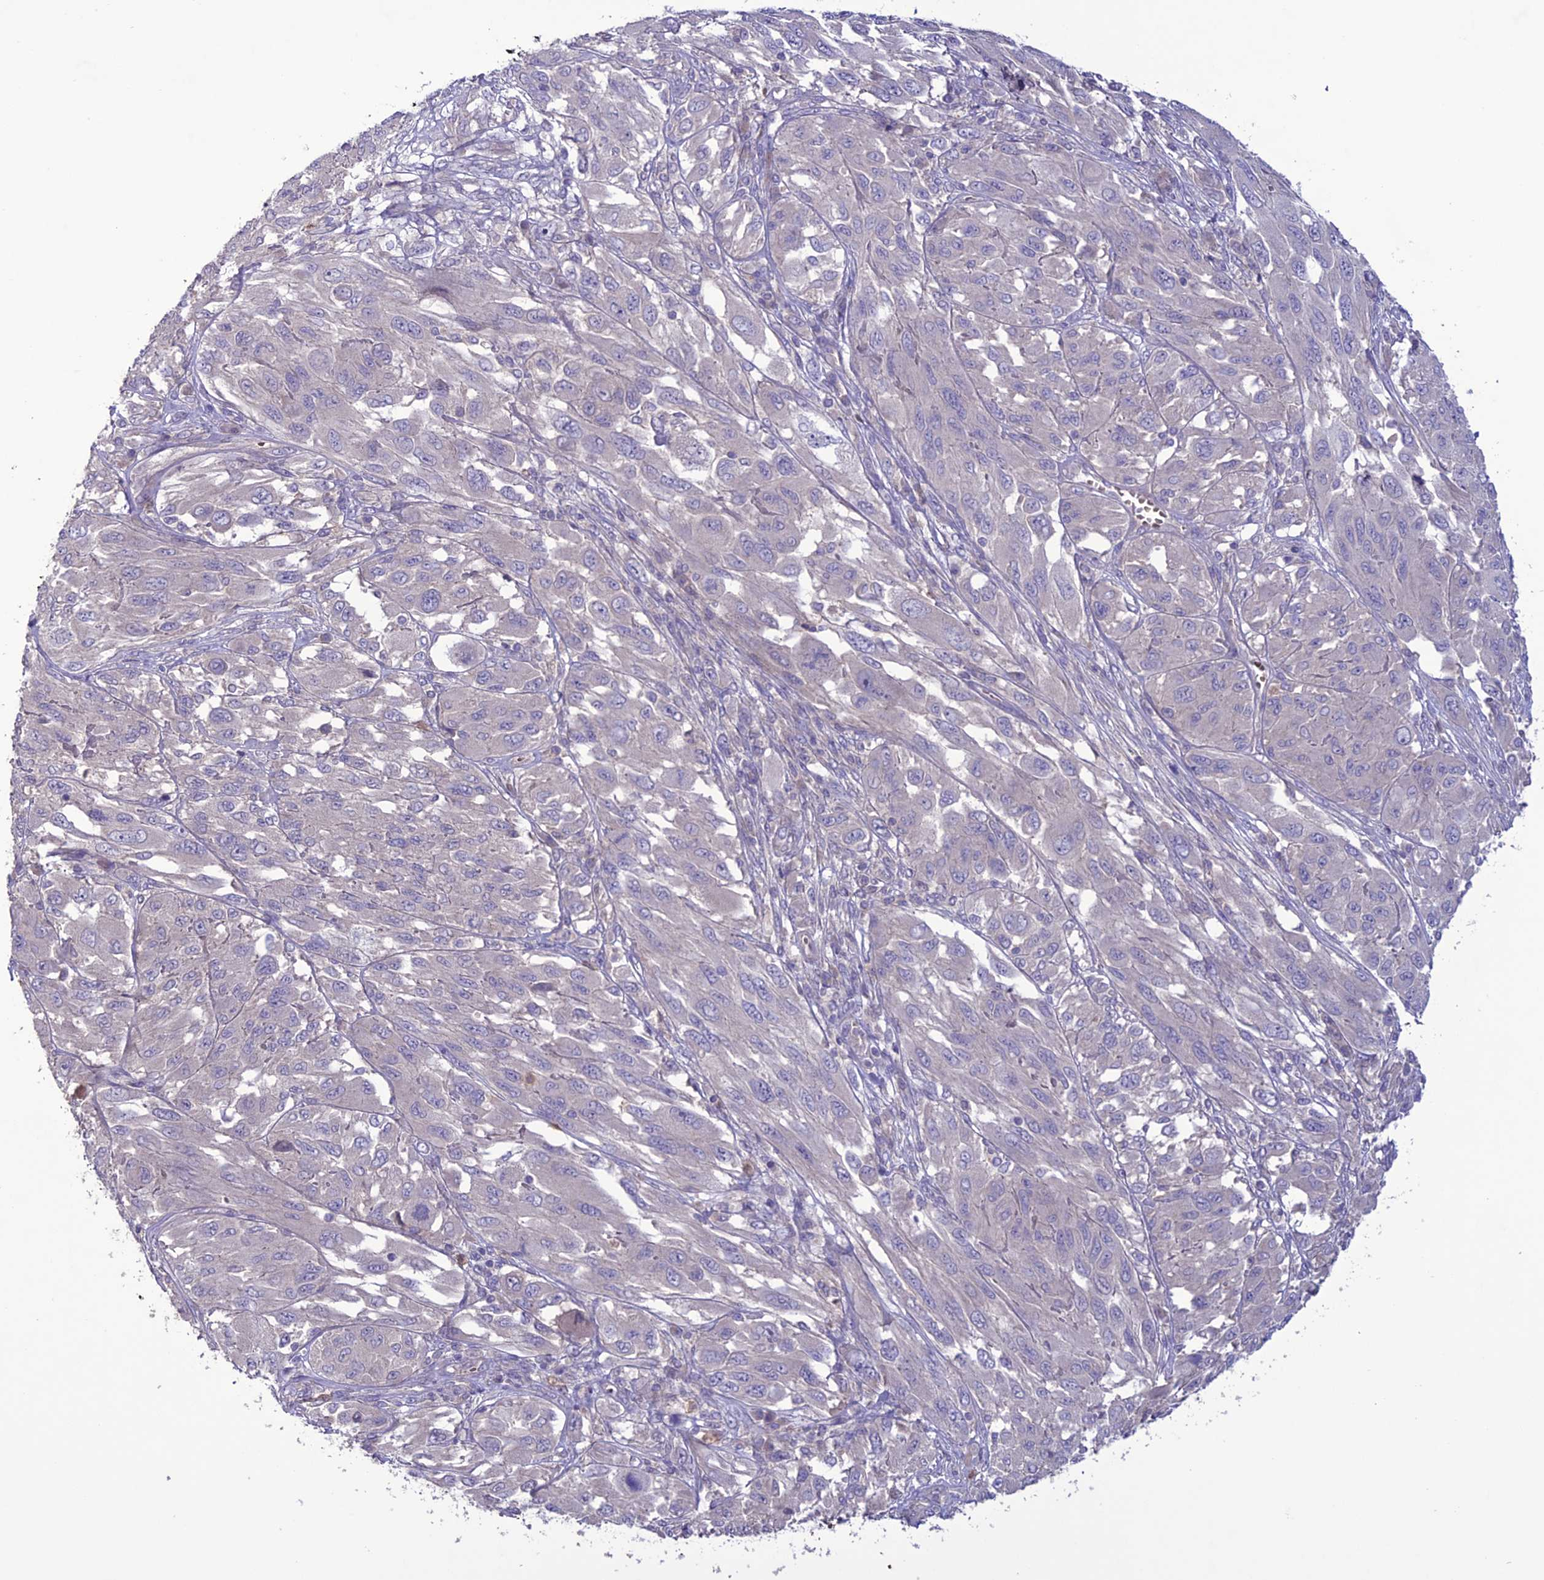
{"staining": {"intensity": "negative", "quantity": "none", "location": "none"}, "tissue": "melanoma", "cell_type": "Tumor cells", "image_type": "cancer", "snomed": [{"axis": "morphology", "description": "Malignant melanoma, NOS"}, {"axis": "topography", "description": "Skin"}], "caption": "Micrograph shows no protein expression in tumor cells of melanoma tissue. (Brightfield microscopy of DAB (3,3'-diaminobenzidine) IHC at high magnification).", "gene": "C2orf76", "patient": {"sex": "female", "age": 91}}